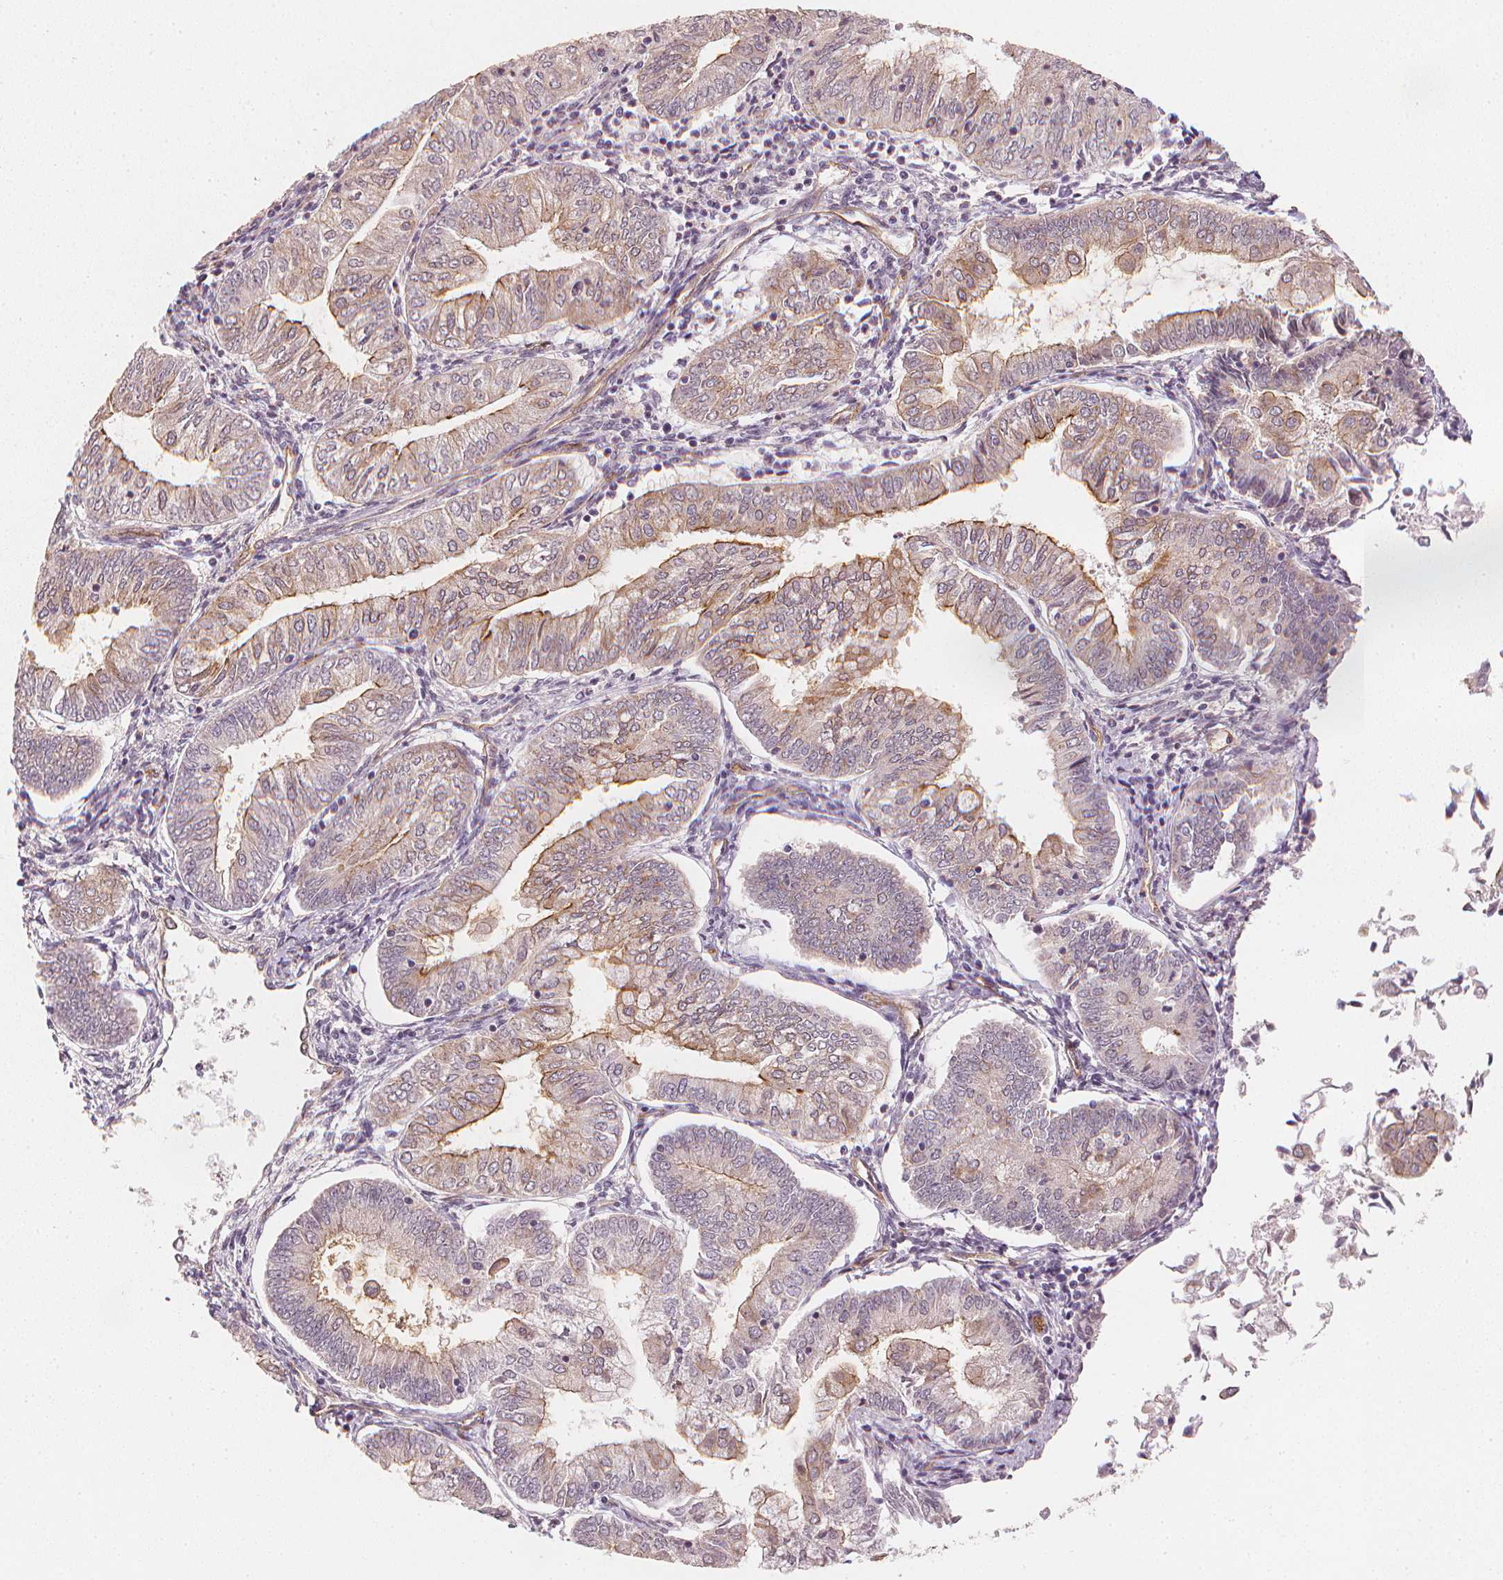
{"staining": {"intensity": "moderate", "quantity": "25%-75%", "location": "cytoplasmic/membranous"}, "tissue": "endometrial cancer", "cell_type": "Tumor cells", "image_type": "cancer", "snomed": [{"axis": "morphology", "description": "Adenocarcinoma, NOS"}, {"axis": "topography", "description": "Endometrium"}], "caption": "High-power microscopy captured an IHC histopathology image of endometrial adenocarcinoma, revealing moderate cytoplasmic/membranous staining in about 25%-75% of tumor cells. The staining was performed using DAB, with brown indicating positive protein expression. Nuclei are stained blue with hematoxylin.", "gene": "CIB1", "patient": {"sex": "female", "age": 55}}